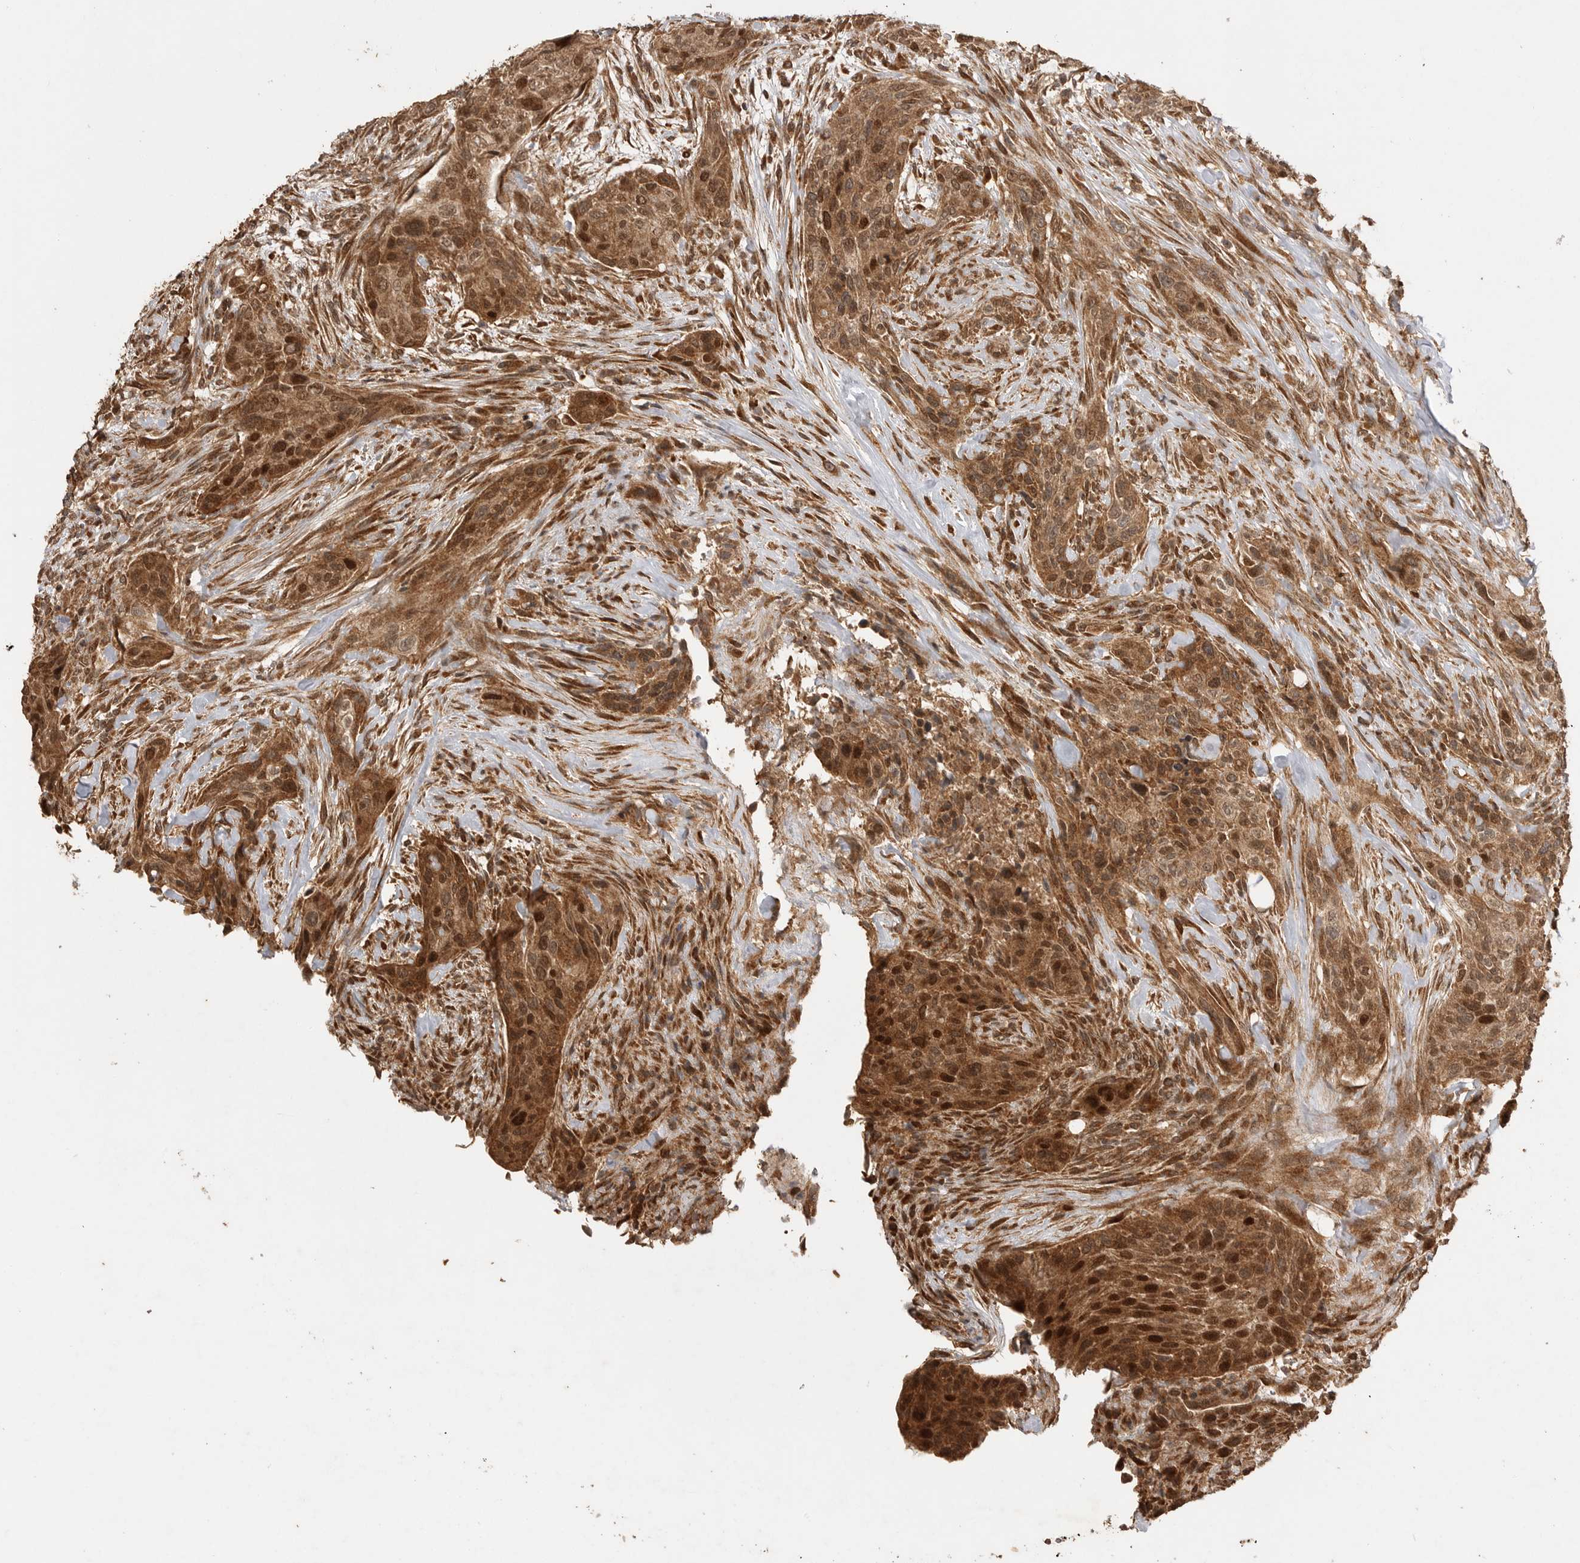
{"staining": {"intensity": "strong", "quantity": ">75%", "location": "cytoplasmic/membranous,nuclear"}, "tissue": "urothelial cancer", "cell_type": "Tumor cells", "image_type": "cancer", "snomed": [{"axis": "morphology", "description": "Urothelial carcinoma, High grade"}, {"axis": "topography", "description": "Urinary bladder"}], "caption": "The micrograph reveals immunohistochemical staining of urothelial cancer. There is strong cytoplasmic/membranous and nuclear staining is identified in approximately >75% of tumor cells.", "gene": "BOC", "patient": {"sex": "male", "age": 35}}